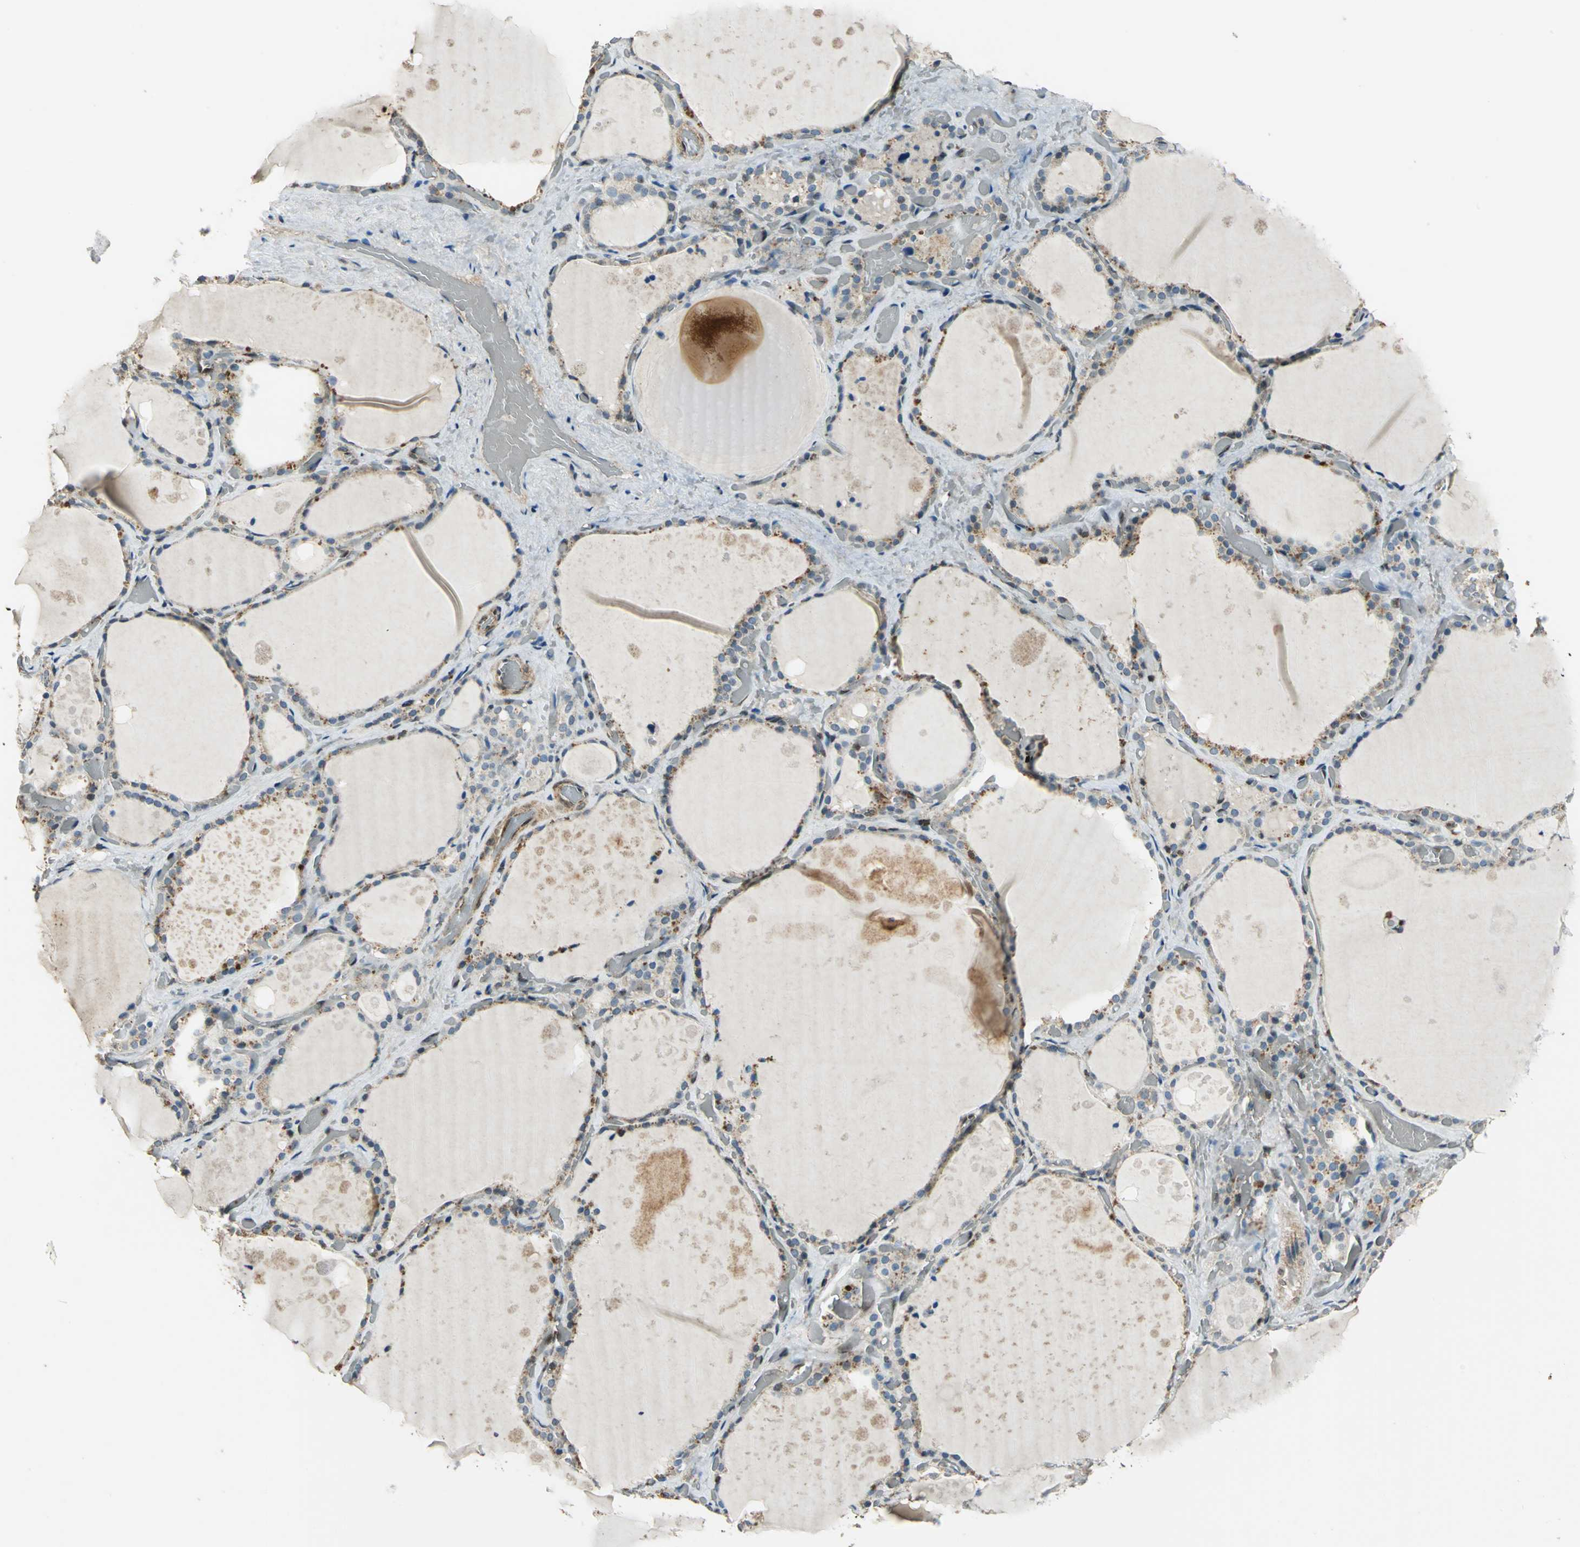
{"staining": {"intensity": "moderate", "quantity": "25%-75%", "location": "cytoplasmic/membranous"}, "tissue": "thyroid gland", "cell_type": "Glandular cells", "image_type": "normal", "snomed": [{"axis": "morphology", "description": "Normal tissue, NOS"}, {"axis": "topography", "description": "Thyroid gland"}], "caption": "Brown immunohistochemical staining in benign human thyroid gland reveals moderate cytoplasmic/membranous expression in approximately 25%-75% of glandular cells.", "gene": "NUDT2", "patient": {"sex": "male", "age": 61}}